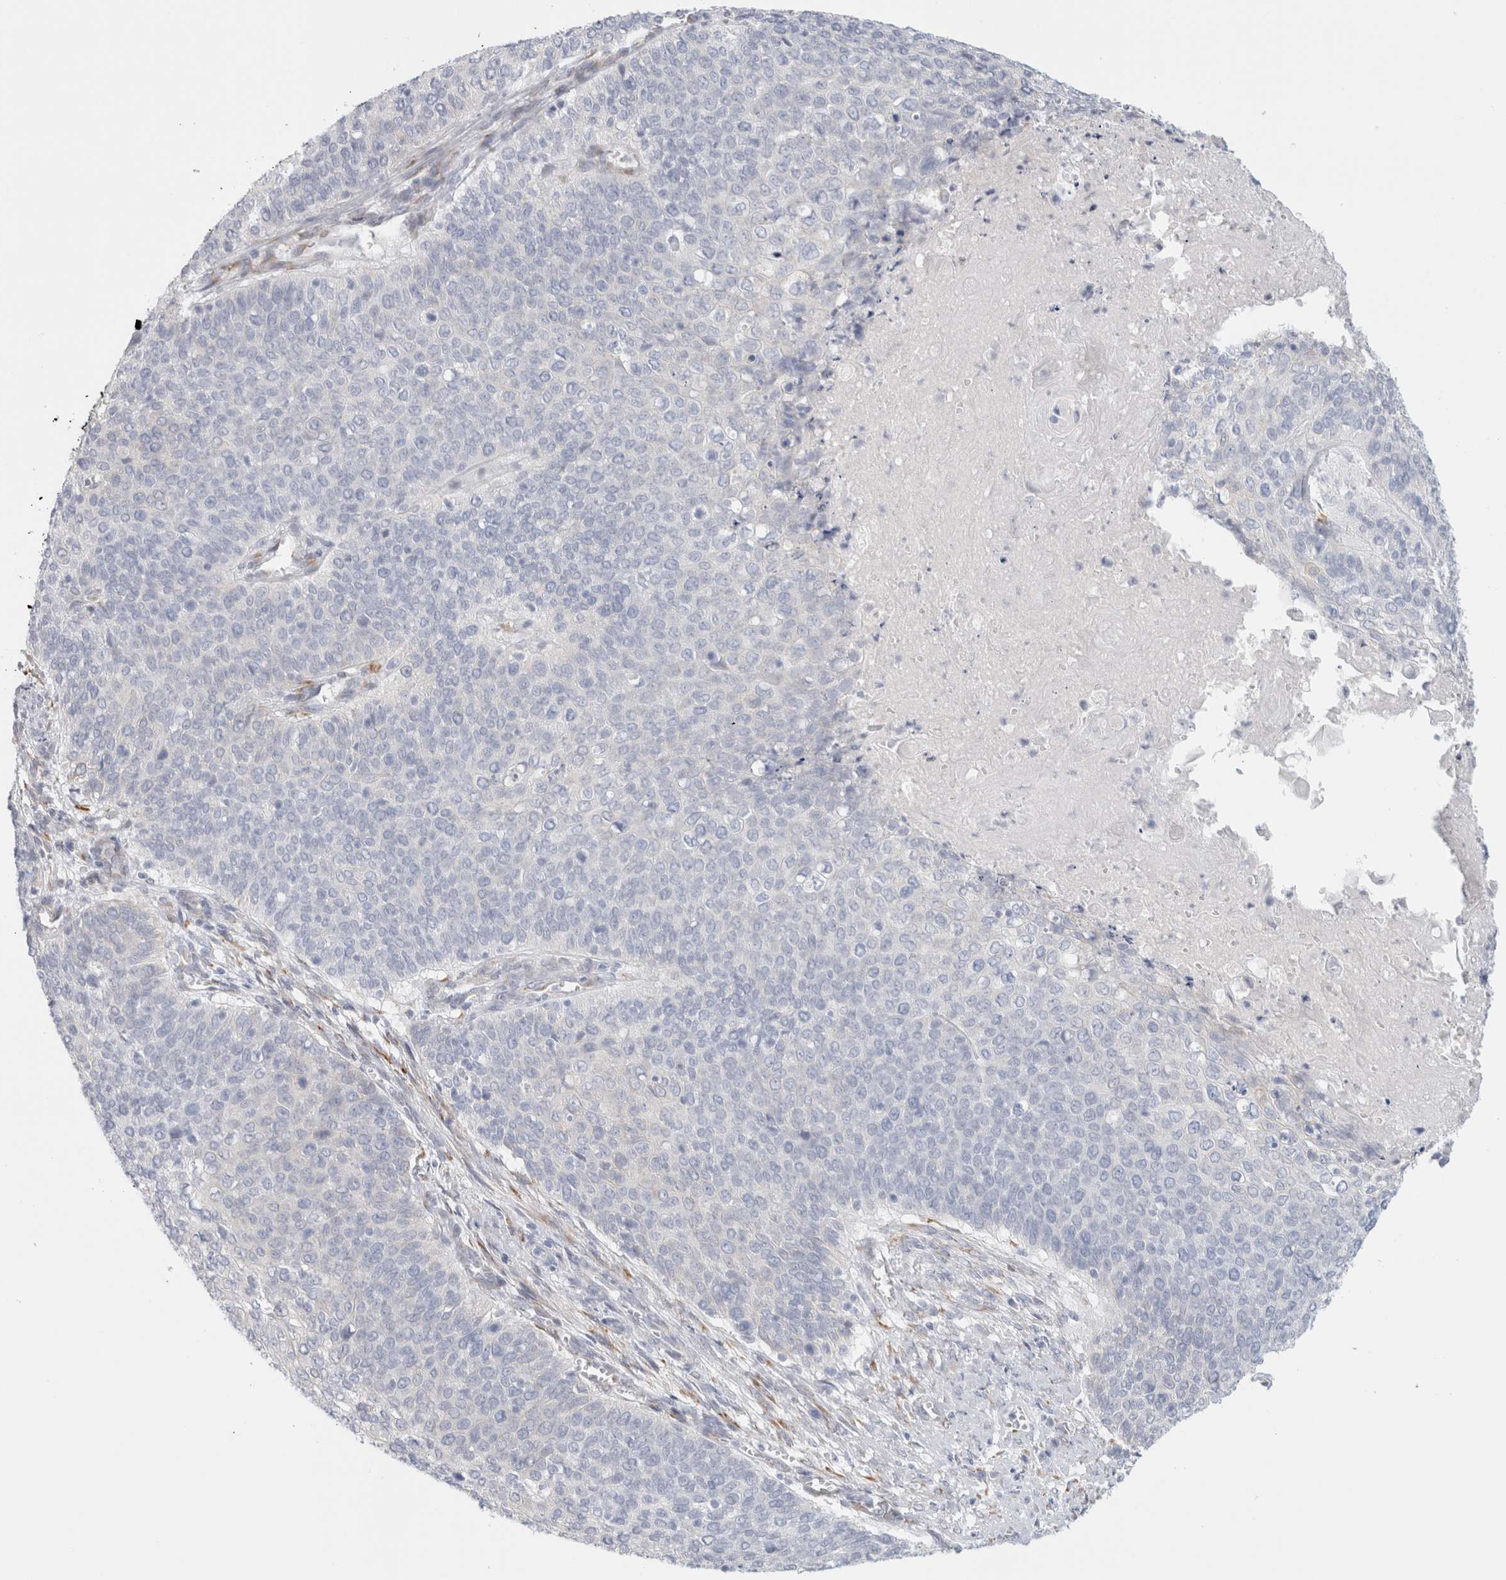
{"staining": {"intensity": "negative", "quantity": "none", "location": "none"}, "tissue": "cervical cancer", "cell_type": "Tumor cells", "image_type": "cancer", "snomed": [{"axis": "morphology", "description": "Squamous cell carcinoma, NOS"}, {"axis": "topography", "description": "Cervix"}], "caption": "A photomicrograph of cervical cancer stained for a protein reveals no brown staining in tumor cells.", "gene": "RTN4", "patient": {"sex": "female", "age": 39}}